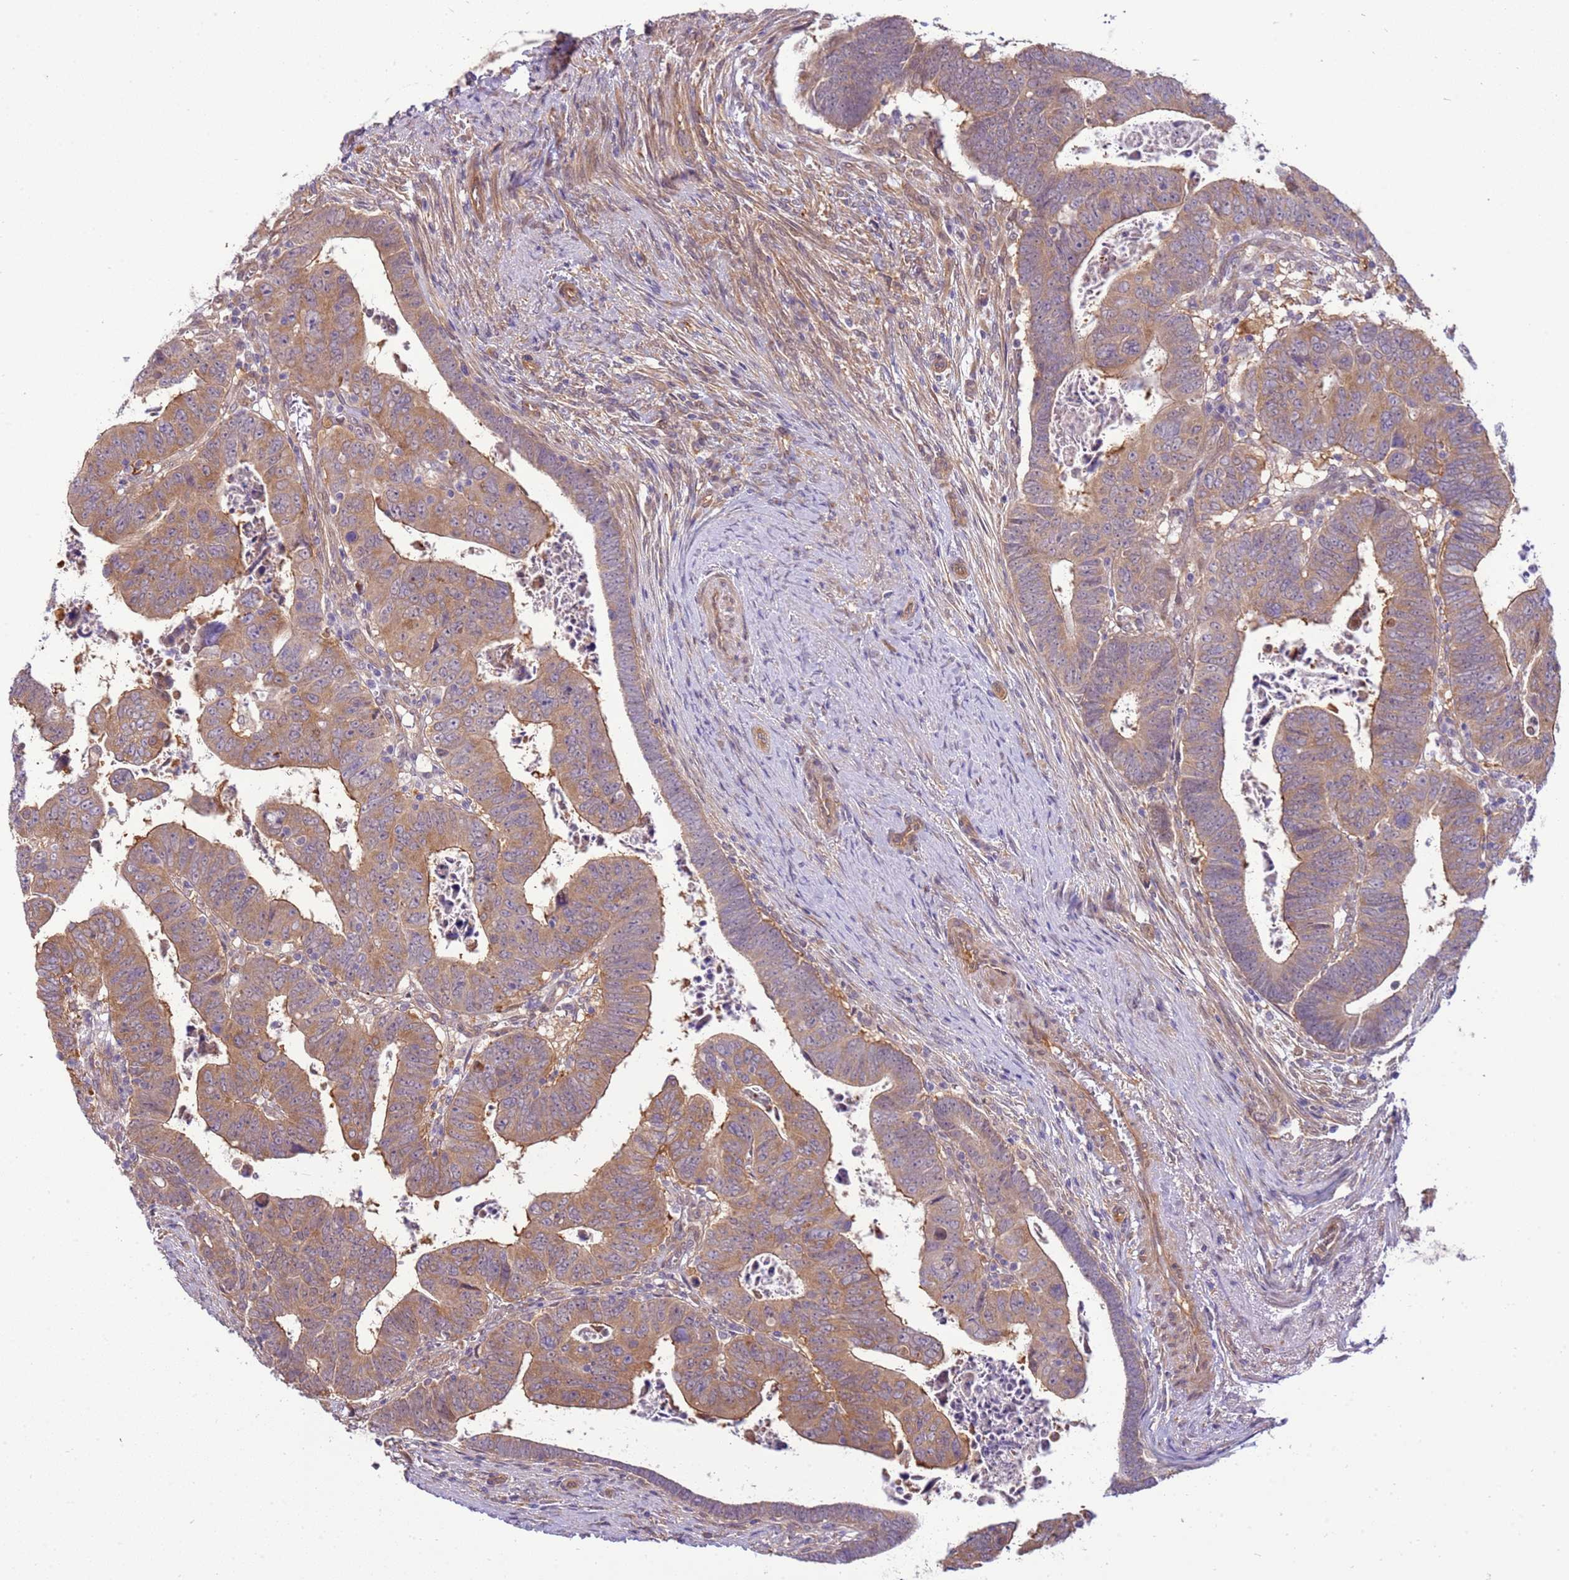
{"staining": {"intensity": "moderate", "quantity": ">75%", "location": "cytoplasmic/membranous"}, "tissue": "colorectal cancer", "cell_type": "Tumor cells", "image_type": "cancer", "snomed": [{"axis": "morphology", "description": "Normal tissue, NOS"}, {"axis": "morphology", "description": "Adenocarcinoma, NOS"}, {"axis": "topography", "description": "Rectum"}], "caption": "The histopathology image displays a brown stain indicating the presence of a protein in the cytoplasmic/membranous of tumor cells in colorectal adenocarcinoma. (DAB IHC, brown staining for protein, blue staining for nuclei).", "gene": "SCARA3", "patient": {"sex": "female", "age": 65}}